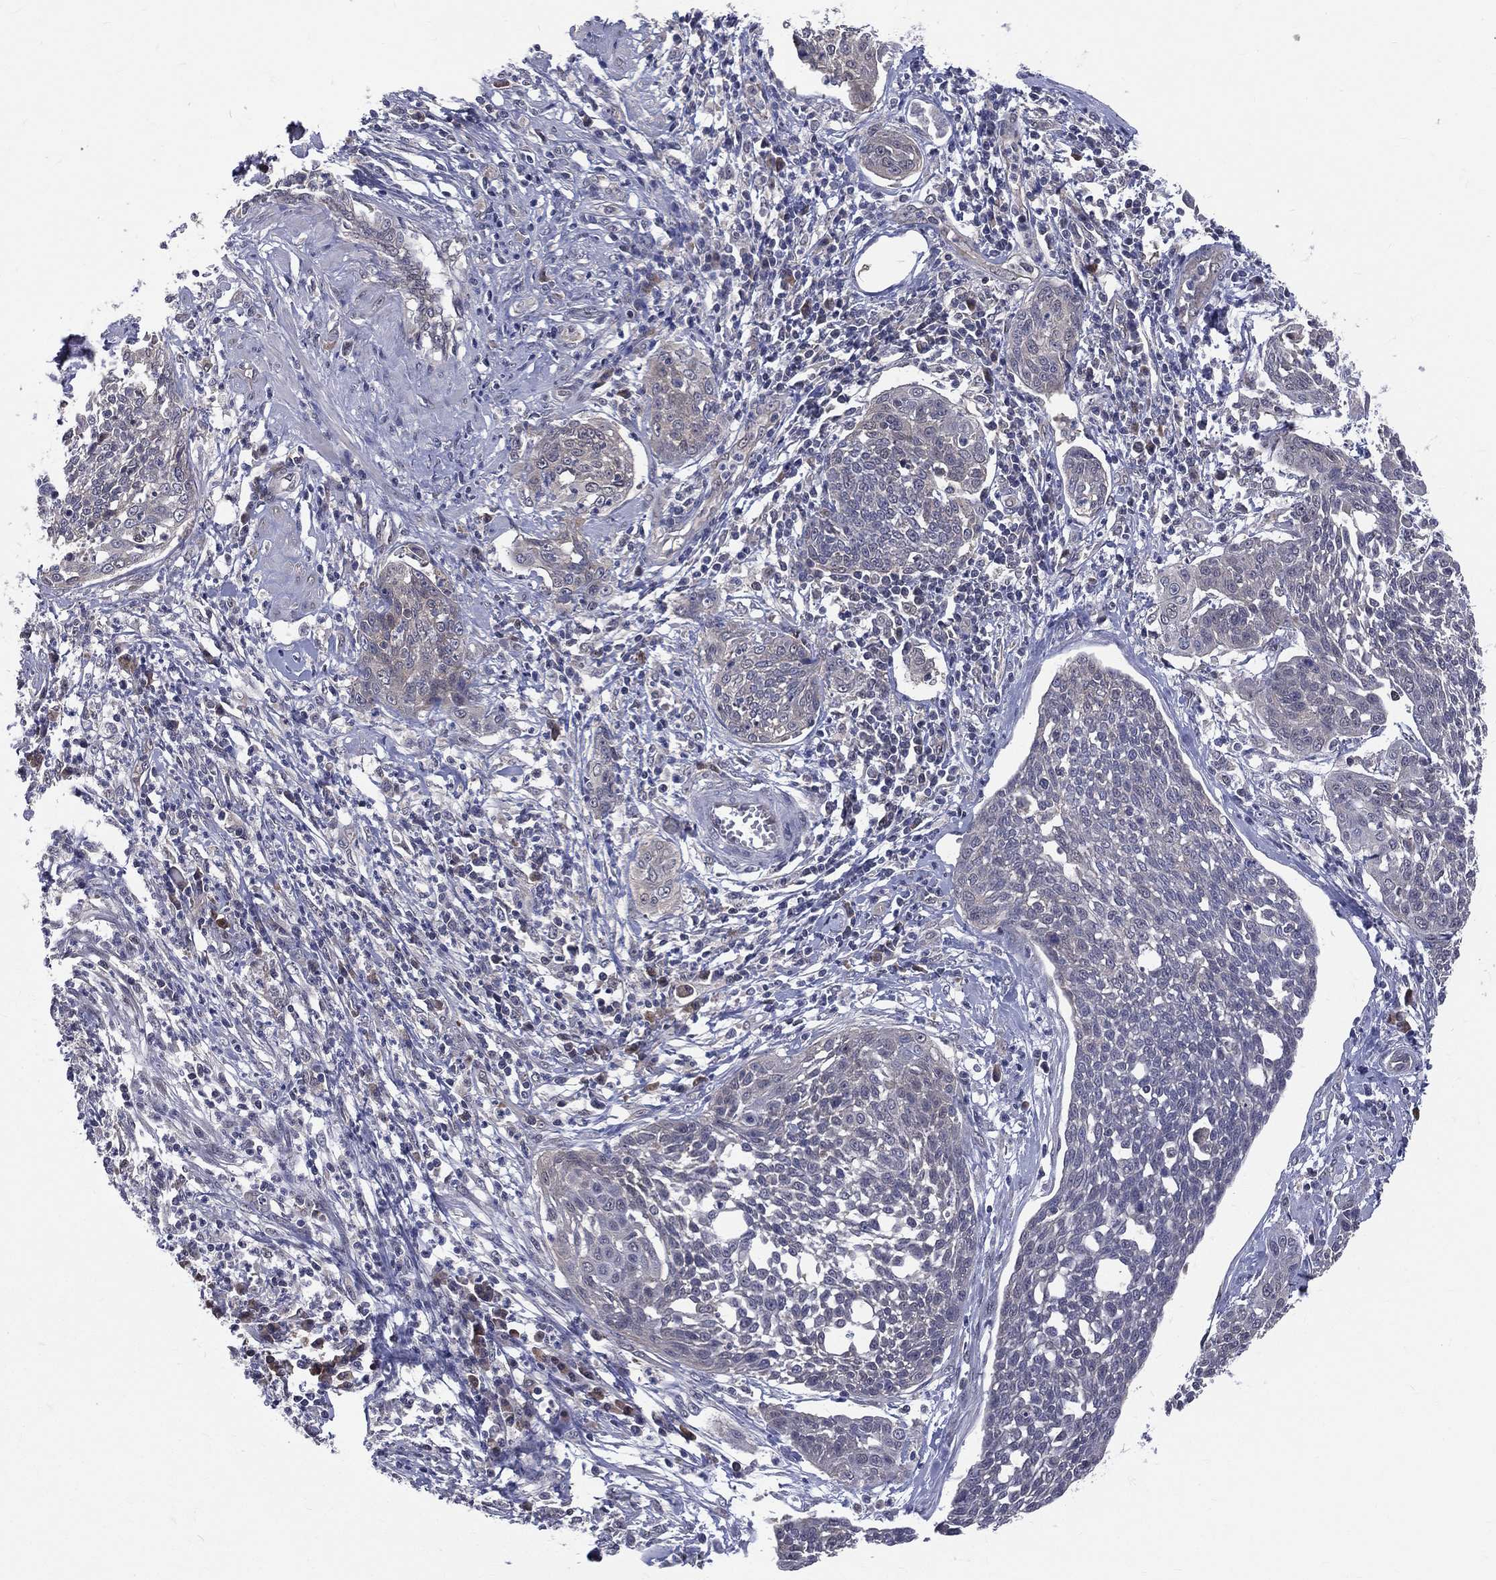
{"staining": {"intensity": "negative", "quantity": "none", "location": "none"}, "tissue": "cervical cancer", "cell_type": "Tumor cells", "image_type": "cancer", "snomed": [{"axis": "morphology", "description": "Squamous cell carcinoma, NOS"}, {"axis": "topography", "description": "Cervix"}], "caption": "This is an immunohistochemistry histopathology image of human cervical cancer. There is no expression in tumor cells.", "gene": "DLG4", "patient": {"sex": "female", "age": 34}}